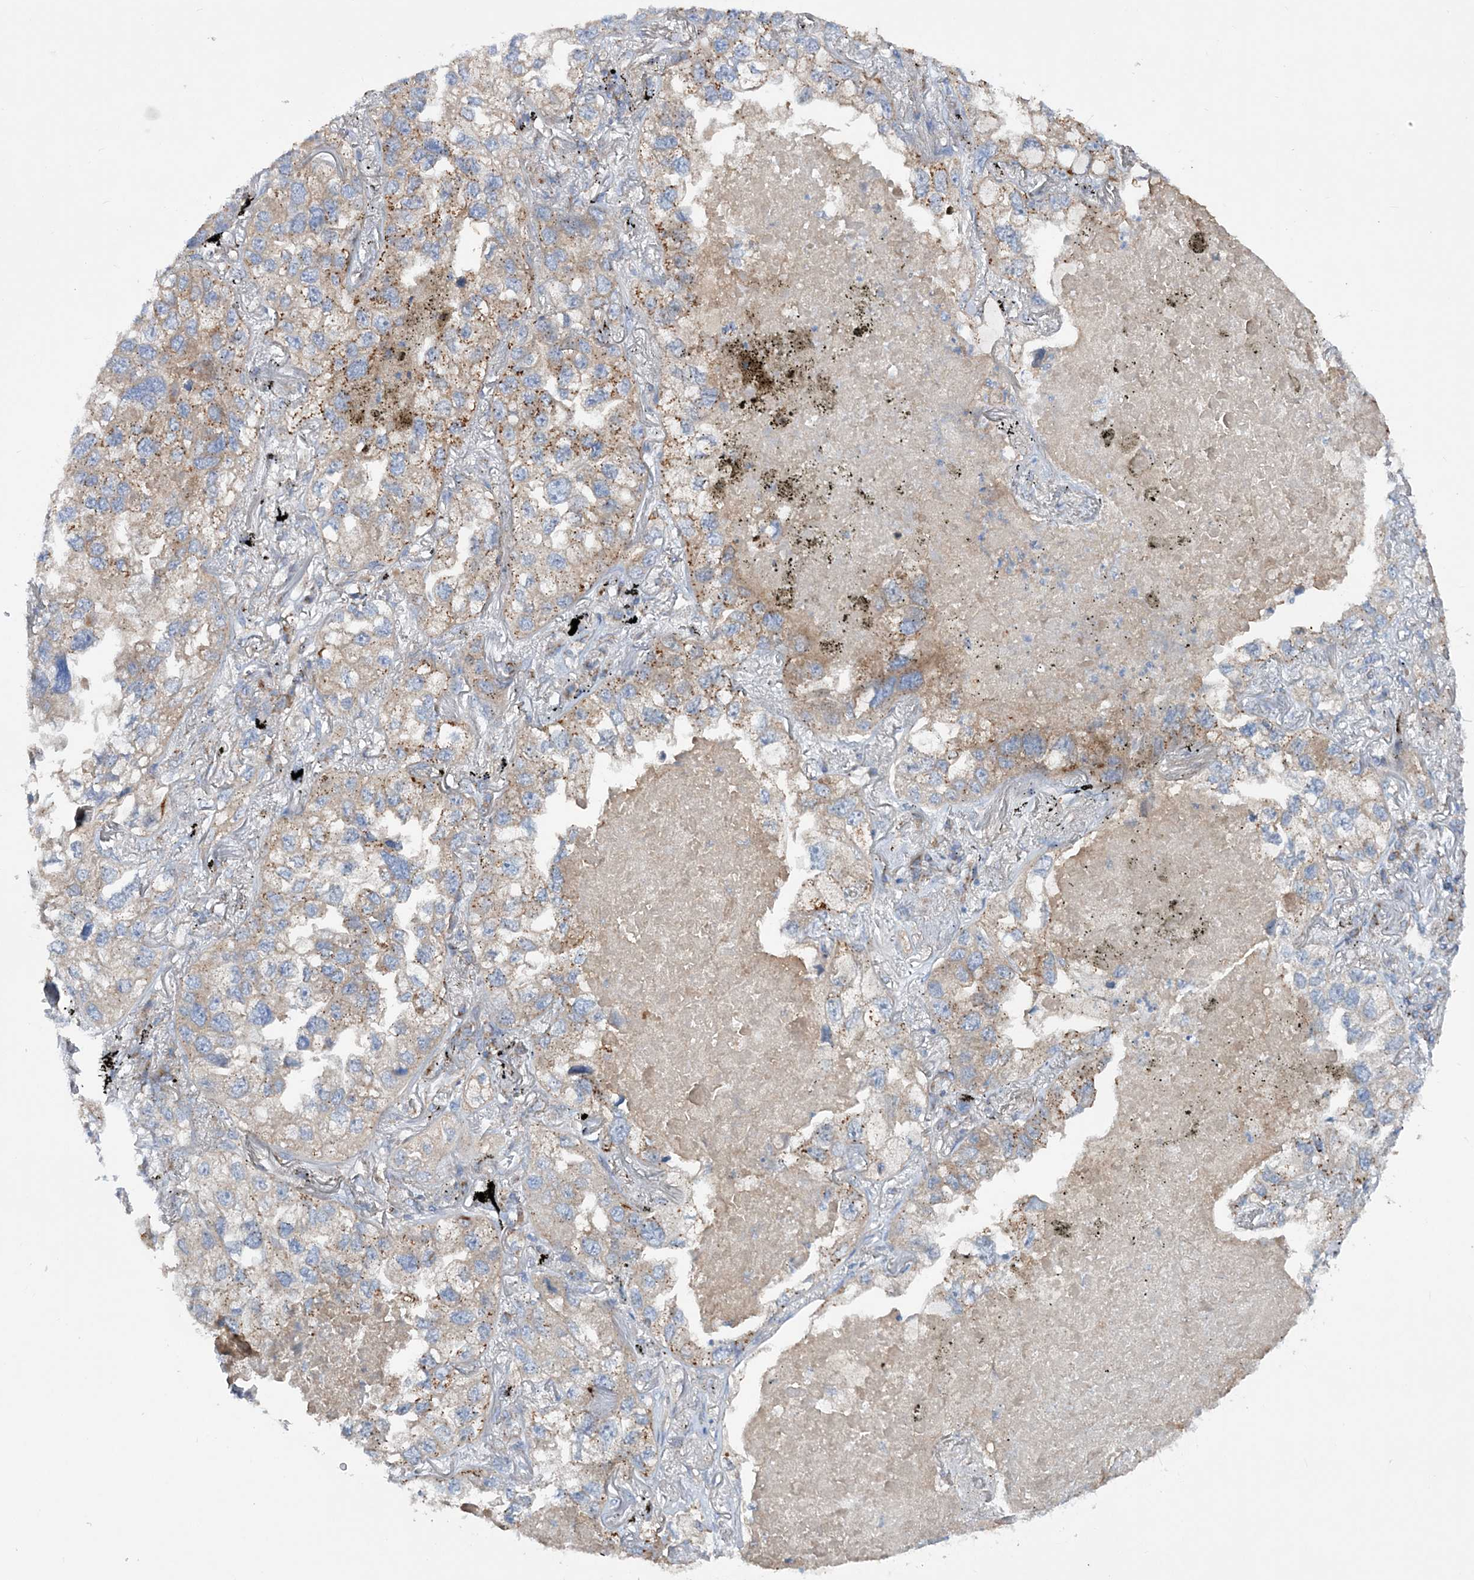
{"staining": {"intensity": "moderate", "quantity": "<25%", "location": "cytoplasmic/membranous"}, "tissue": "lung cancer", "cell_type": "Tumor cells", "image_type": "cancer", "snomed": [{"axis": "morphology", "description": "Adenocarcinoma, NOS"}, {"axis": "topography", "description": "Lung"}], "caption": "Adenocarcinoma (lung) stained with IHC shows moderate cytoplasmic/membranous staining in approximately <25% of tumor cells.", "gene": "NGLY1", "patient": {"sex": "male", "age": 65}}